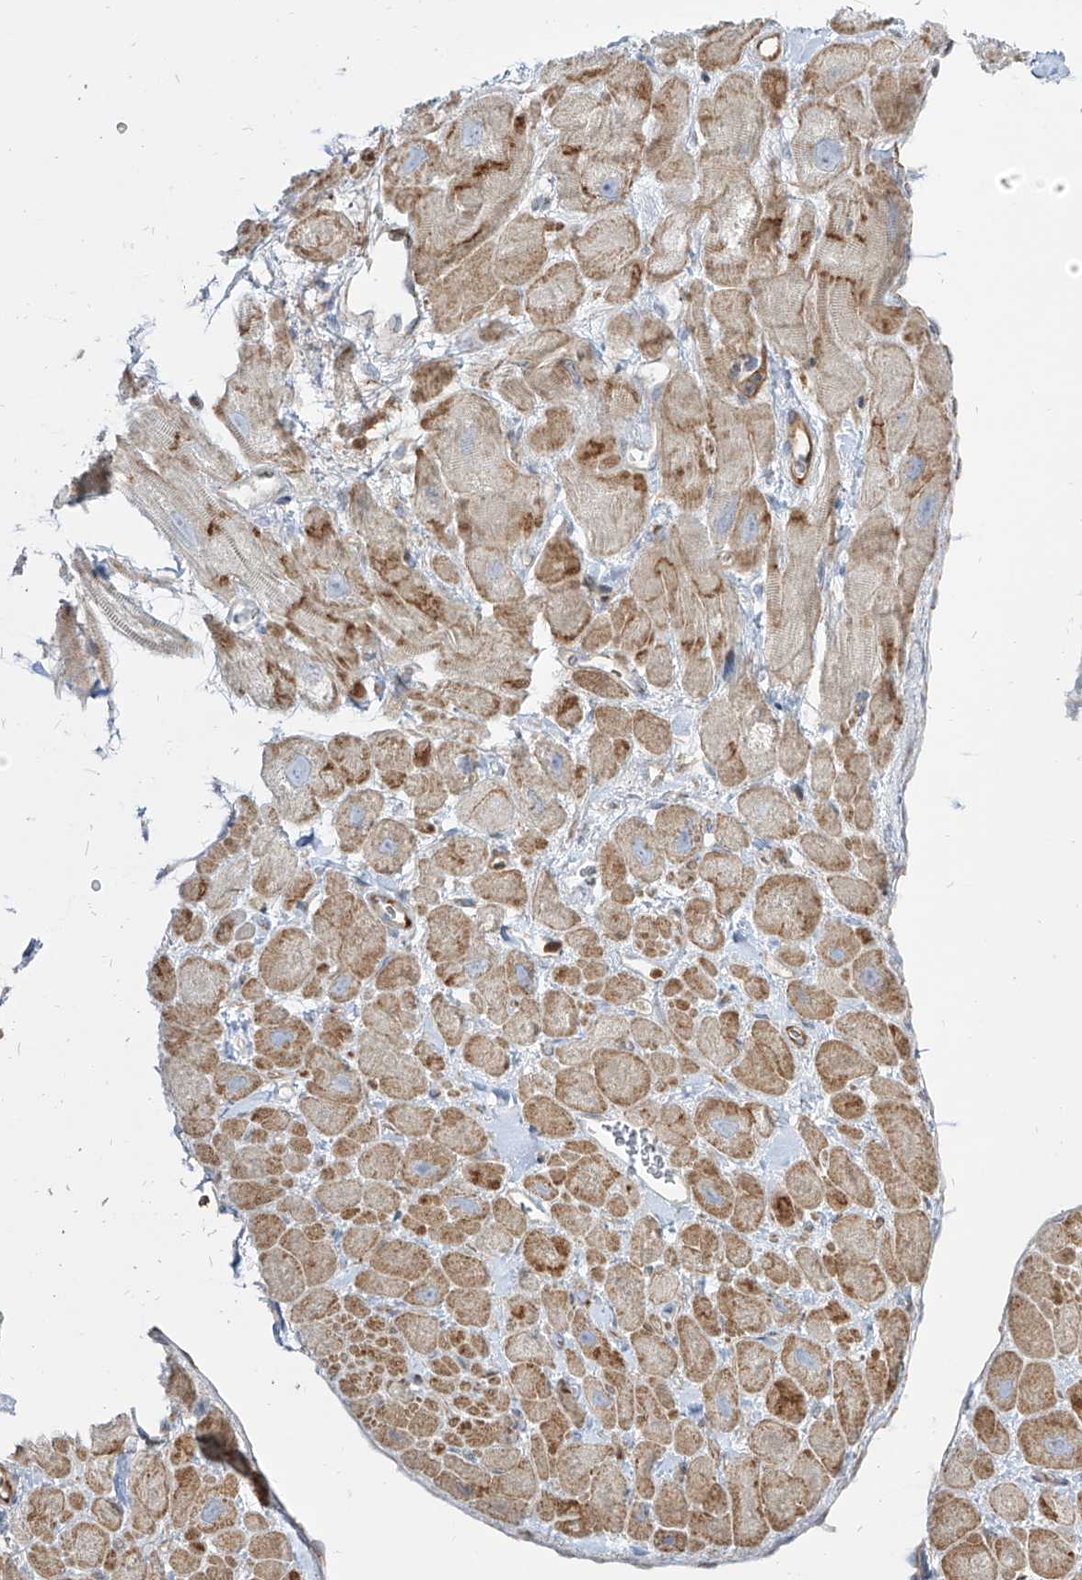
{"staining": {"intensity": "moderate", "quantity": "<25%", "location": "cytoplasmic/membranous"}, "tissue": "heart muscle", "cell_type": "Cardiomyocytes", "image_type": "normal", "snomed": [{"axis": "morphology", "description": "Normal tissue, NOS"}, {"axis": "topography", "description": "Heart"}], "caption": "The micrograph shows staining of normal heart muscle, revealing moderate cytoplasmic/membranous protein staining (brown color) within cardiomyocytes.", "gene": "KYNU", "patient": {"sex": "male", "age": 49}}